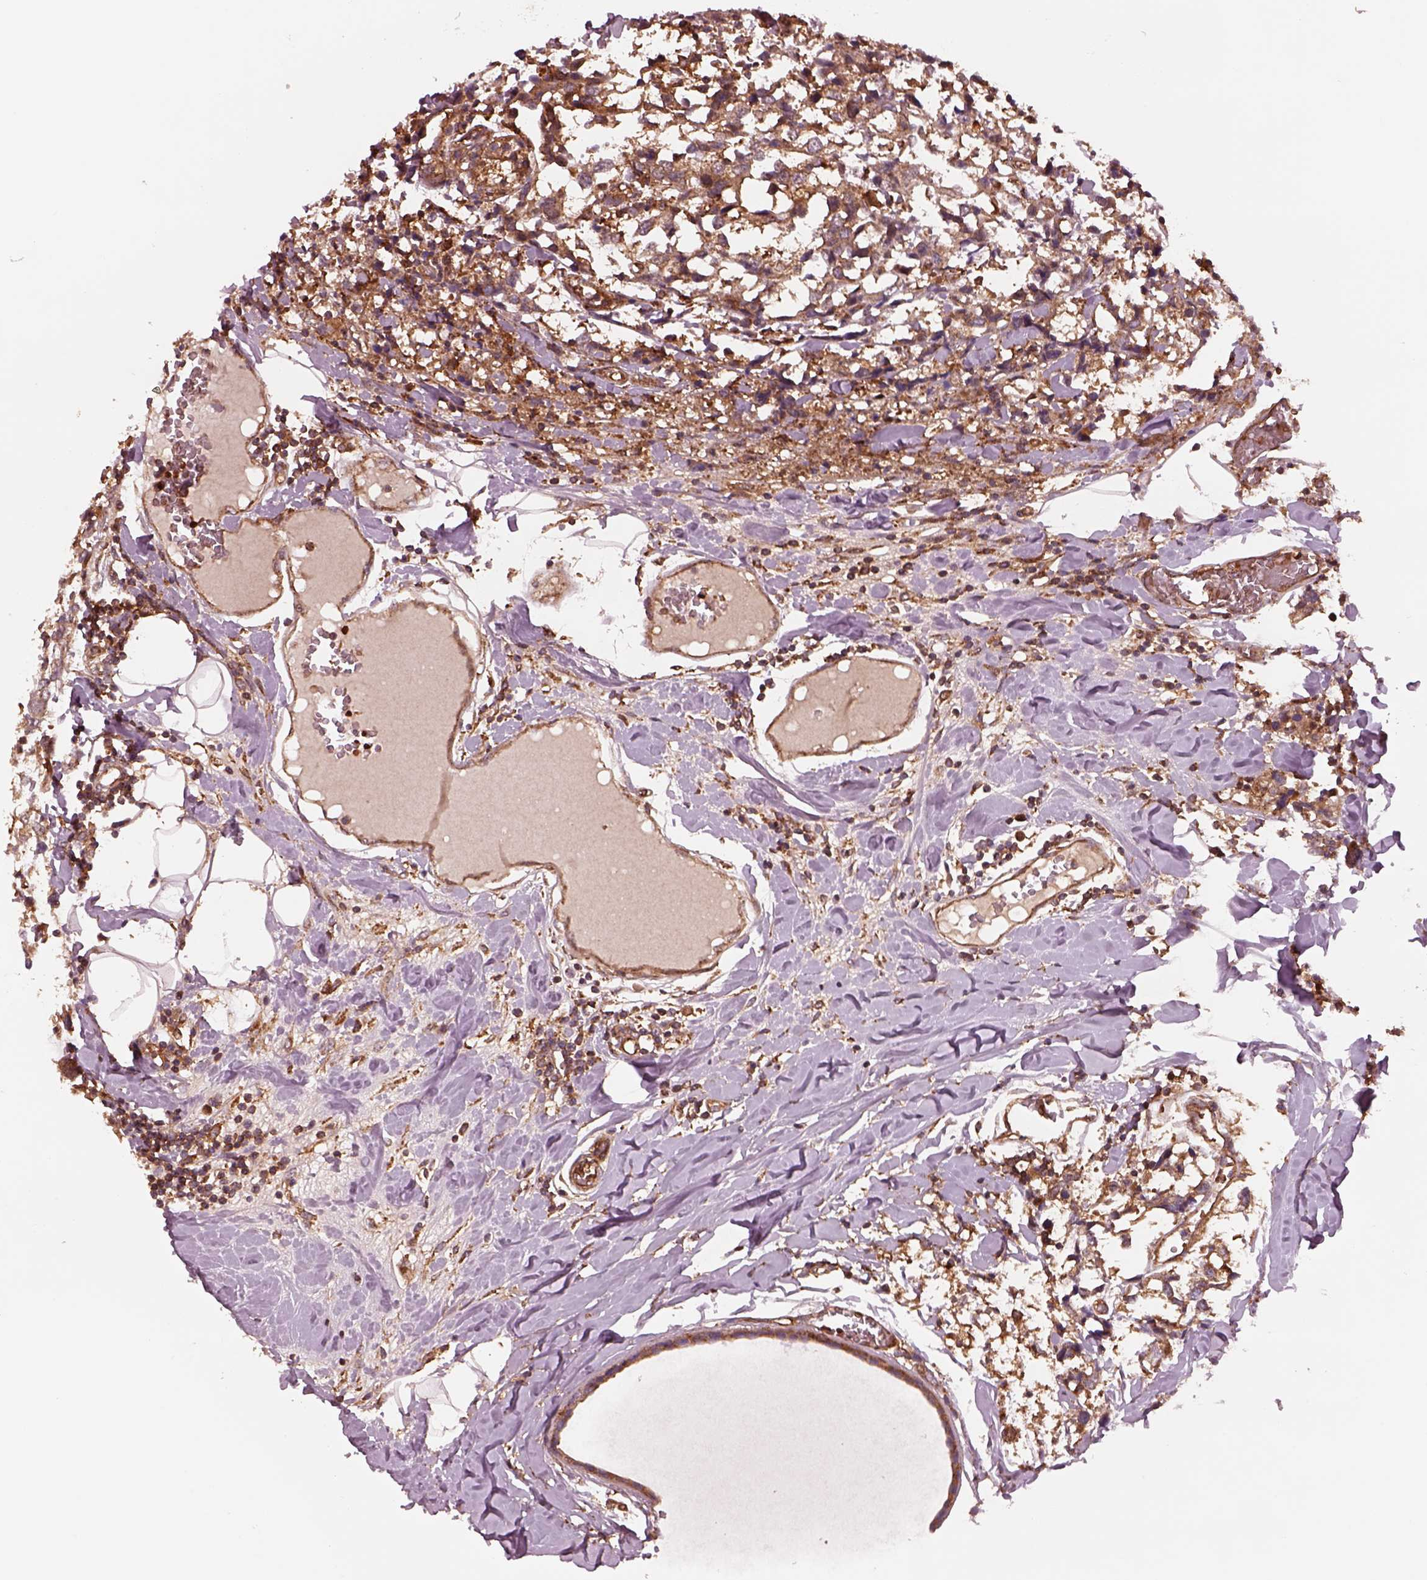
{"staining": {"intensity": "strong", "quantity": "25%-75%", "location": "cytoplasmic/membranous"}, "tissue": "breast cancer", "cell_type": "Tumor cells", "image_type": "cancer", "snomed": [{"axis": "morphology", "description": "Lobular carcinoma"}, {"axis": "topography", "description": "Breast"}], "caption": "Approximately 25%-75% of tumor cells in human breast lobular carcinoma show strong cytoplasmic/membranous protein positivity as visualized by brown immunohistochemical staining.", "gene": "WASHC2A", "patient": {"sex": "female", "age": 59}}